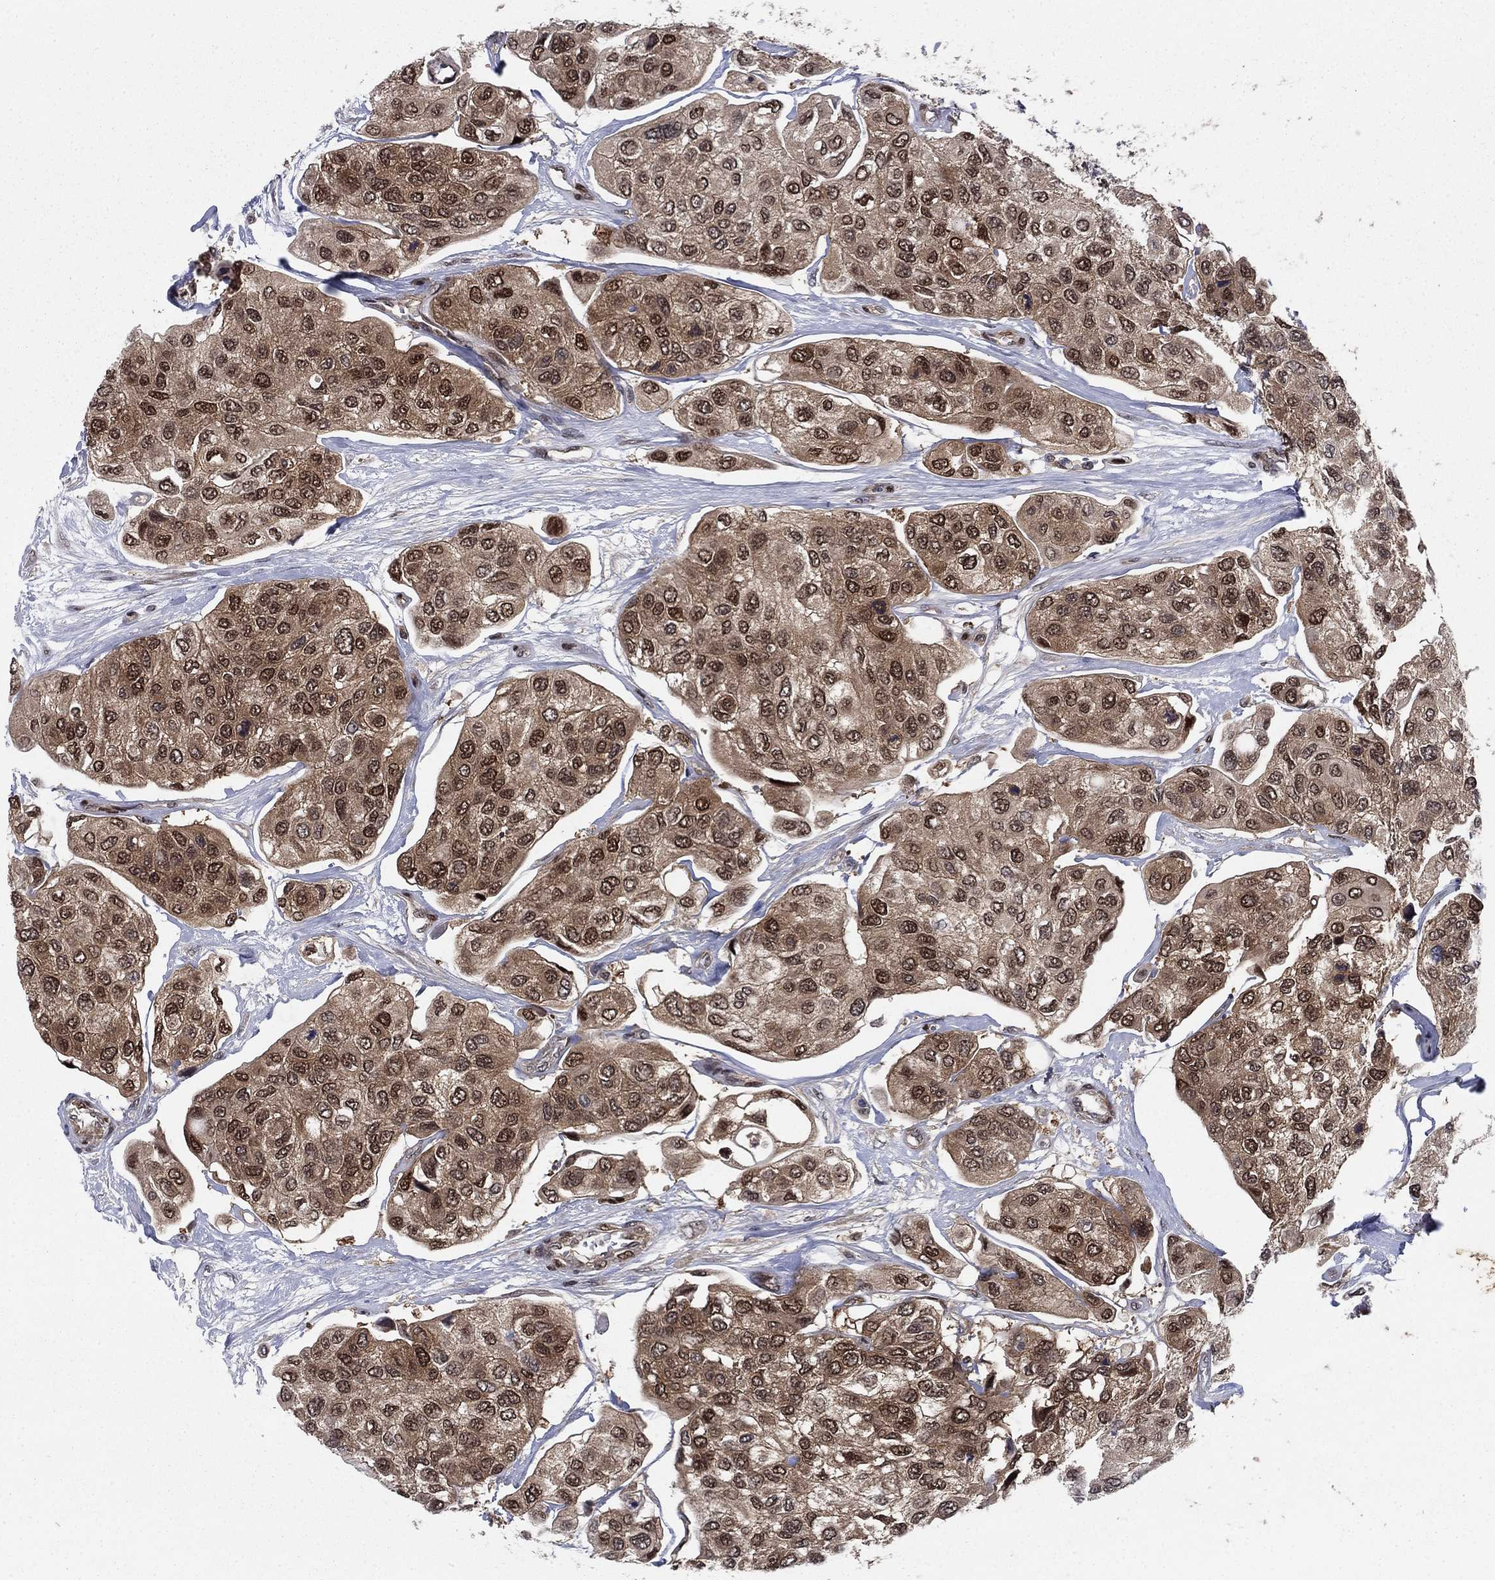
{"staining": {"intensity": "moderate", "quantity": ">75%", "location": "cytoplasmic/membranous,nuclear"}, "tissue": "urothelial cancer", "cell_type": "Tumor cells", "image_type": "cancer", "snomed": [{"axis": "morphology", "description": "Urothelial carcinoma, High grade"}, {"axis": "topography", "description": "Urinary bladder"}], "caption": "Tumor cells exhibit medium levels of moderate cytoplasmic/membranous and nuclear positivity in about >75% of cells in human urothelial carcinoma (high-grade). Immunohistochemistry stains the protein of interest in brown and the nuclei are stained blue.", "gene": "FKBP4", "patient": {"sex": "male", "age": 77}}